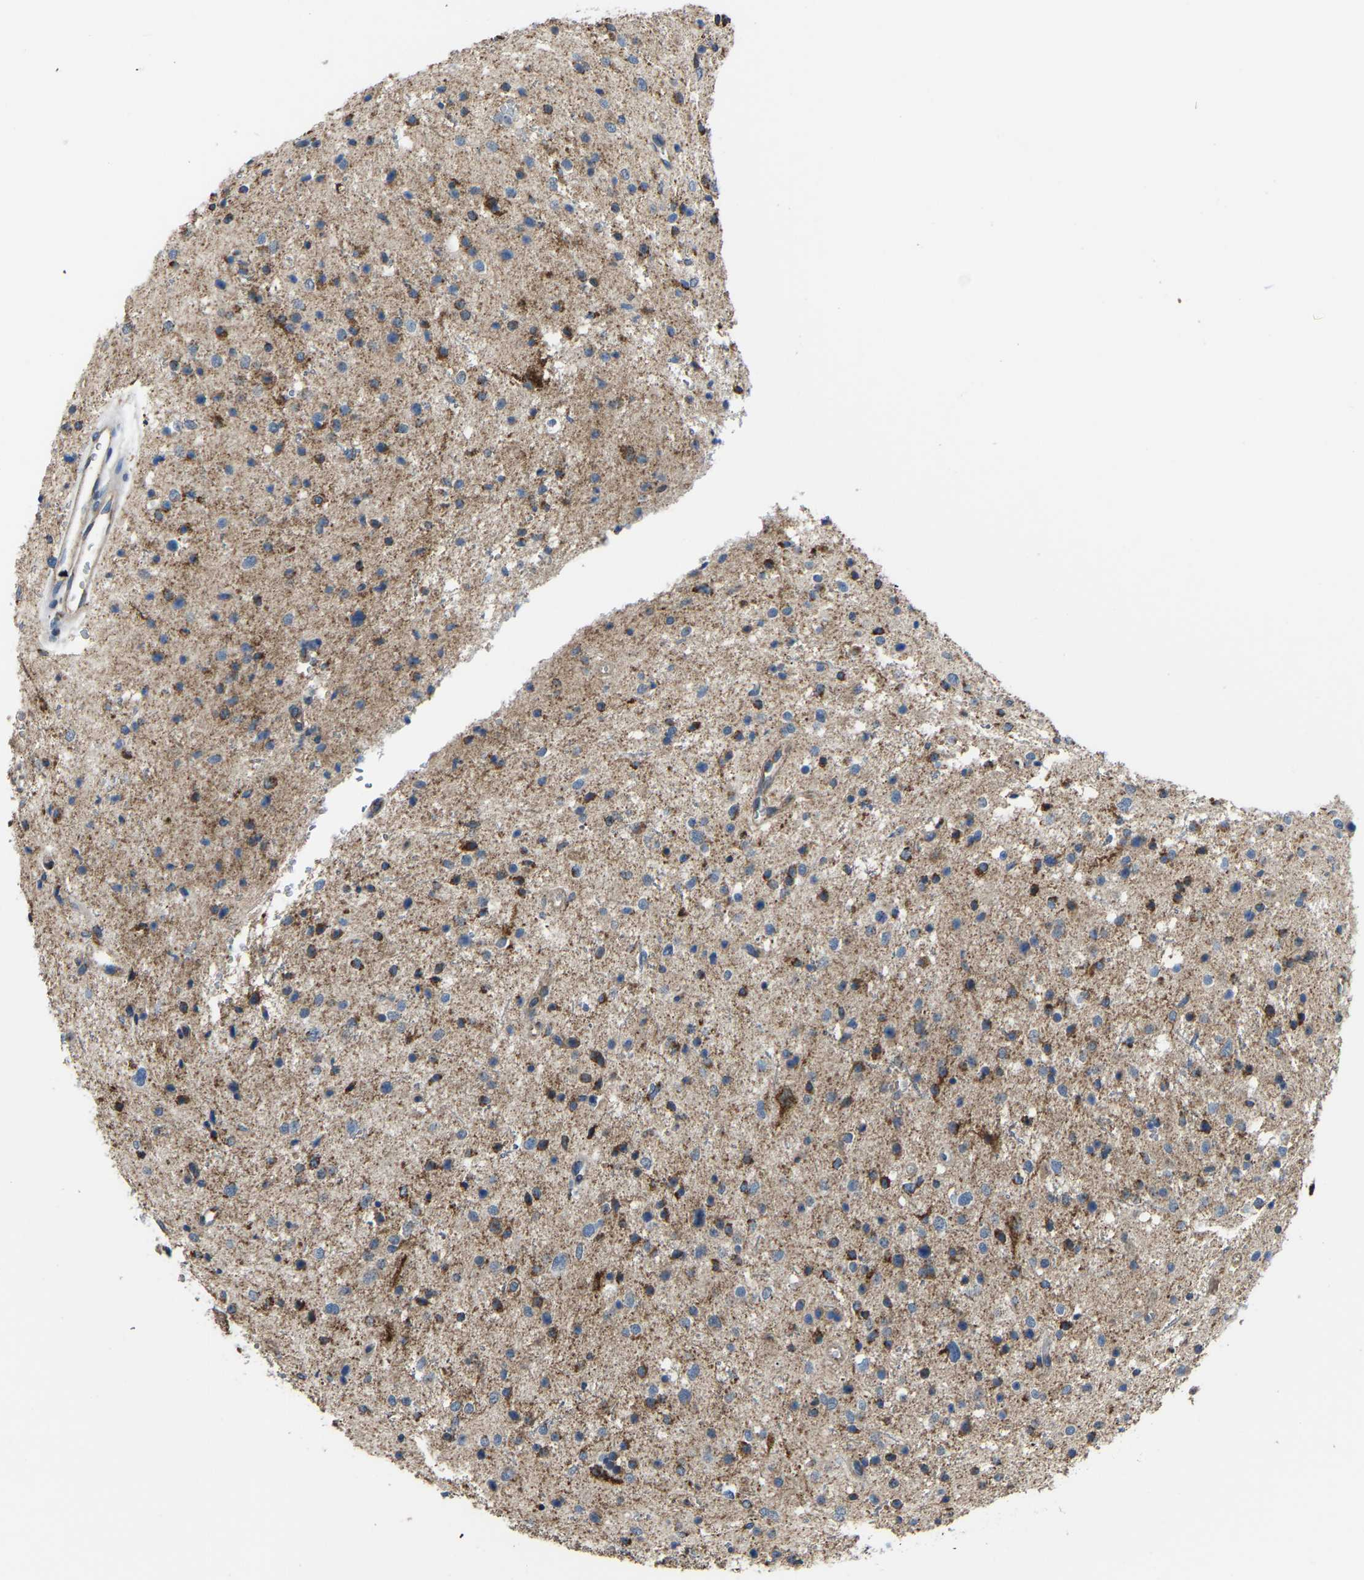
{"staining": {"intensity": "strong", "quantity": ">75%", "location": "cytoplasmic/membranous"}, "tissue": "glioma", "cell_type": "Tumor cells", "image_type": "cancer", "snomed": [{"axis": "morphology", "description": "Glioma, malignant, Low grade"}, {"axis": "topography", "description": "Brain"}], "caption": "About >75% of tumor cells in human malignant glioma (low-grade) demonstrate strong cytoplasmic/membranous protein staining as visualized by brown immunohistochemical staining.", "gene": "CANT1", "patient": {"sex": "female", "age": 37}}